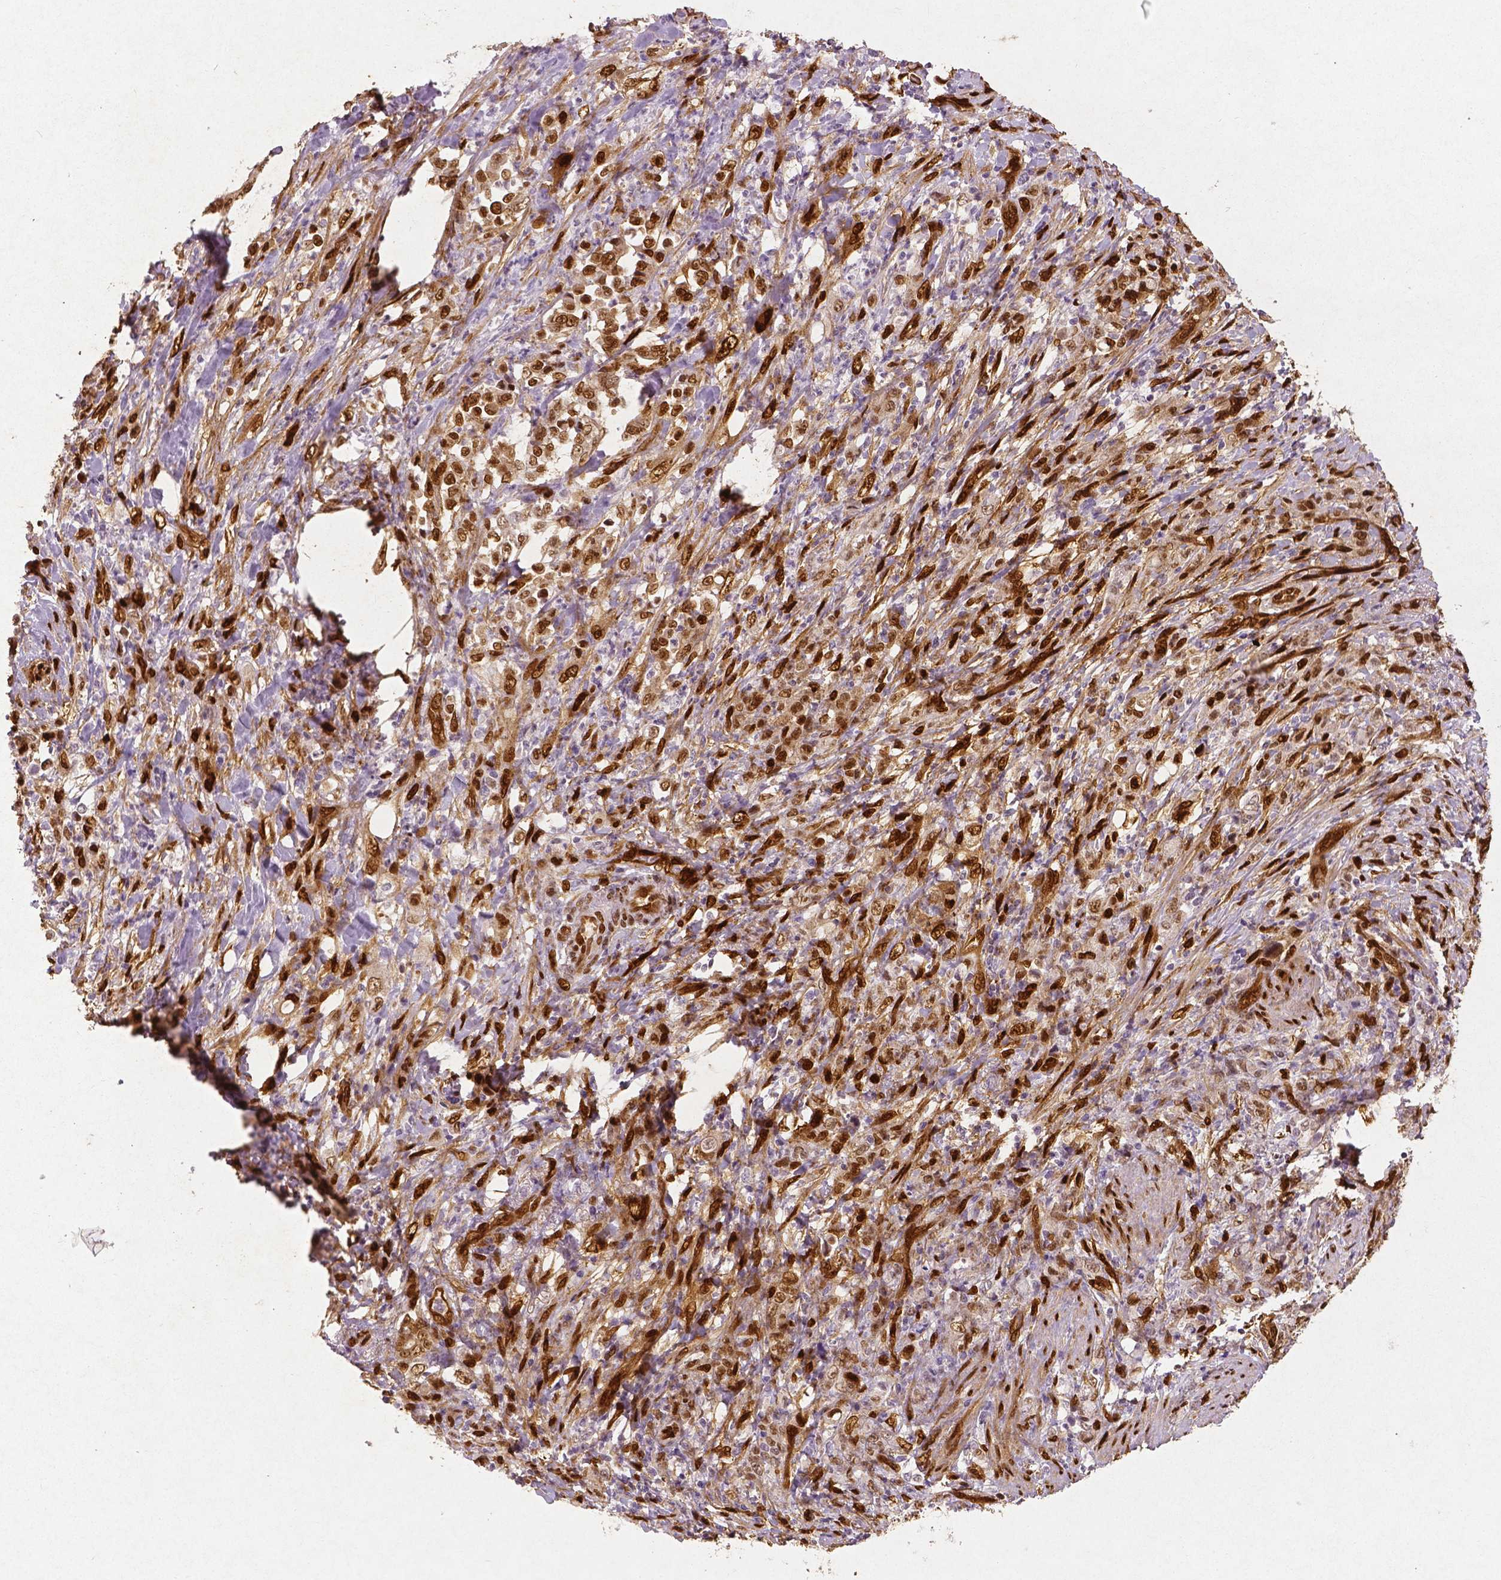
{"staining": {"intensity": "moderate", "quantity": ">75%", "location": "cytoplasmic/membranous,nuclear"}, "tissue": "stomach cancer", "cell_type": "Tumor cells", "image_type": "cancer", "snomed": [{"axis": "morphology", "description": "Adenocarcinoma, NOS"}, {"axis": "topography", "description": "Stomach"}], "caption": "Protein staining of stomach adenocarcinoma tissue exhibits moderate cytoplasmic/membranous and nuclear positivity in approximately >75% of tumor cells.", "gene": "WWTR1", "patient": {"sex": "female", "age": 79}}